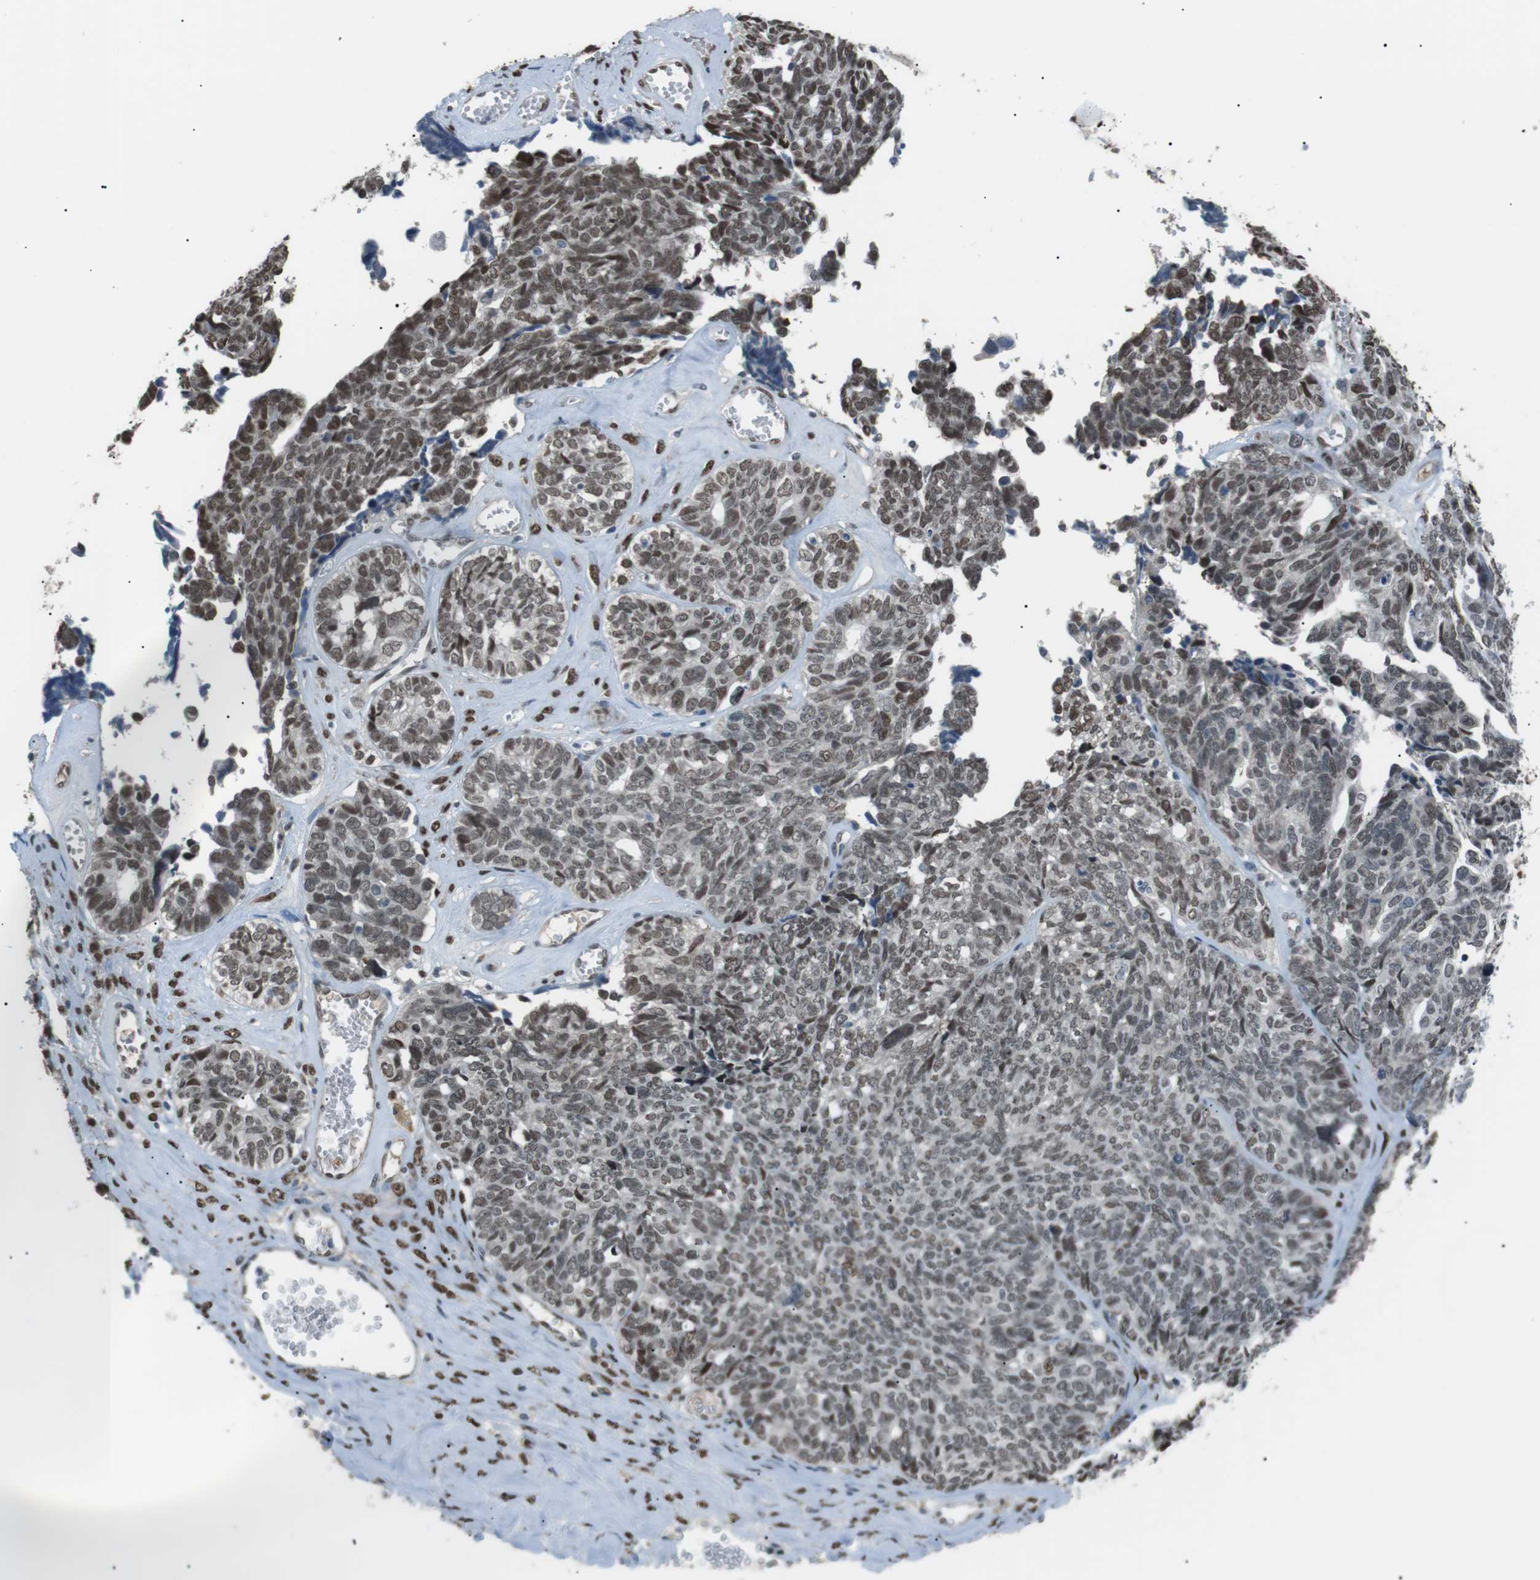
{"staining": {"intensity": "moderate", "quantity": ">75%", "location": "nuclear"}, "tissue": "ovarian cancer", "cell_type": "Tumor cells", "image_type": "cancer", "snomed": [{"axis": "morphology", "description": "Cystadenocarcinoma, serous, NOS"}, {"axis": "topography", "description": "Ovary"}], "caption": "Immunohistochemistry (DAB (3,3'-diaminobenzidine)) staining of ovarian cancer (serous cystadenocarcinoma) displays moderate nuclear protein positivity in about >75% of tumor cells. The staining was performed using DAB (3,3'-diaminobenzidine) to visualize the protein expression in brown, while the nuclei were stained in blue with hematoxylin (Magnification: 20x).", "gene": "SRPK2", "patient": {"sex": "female", "age": 79}}